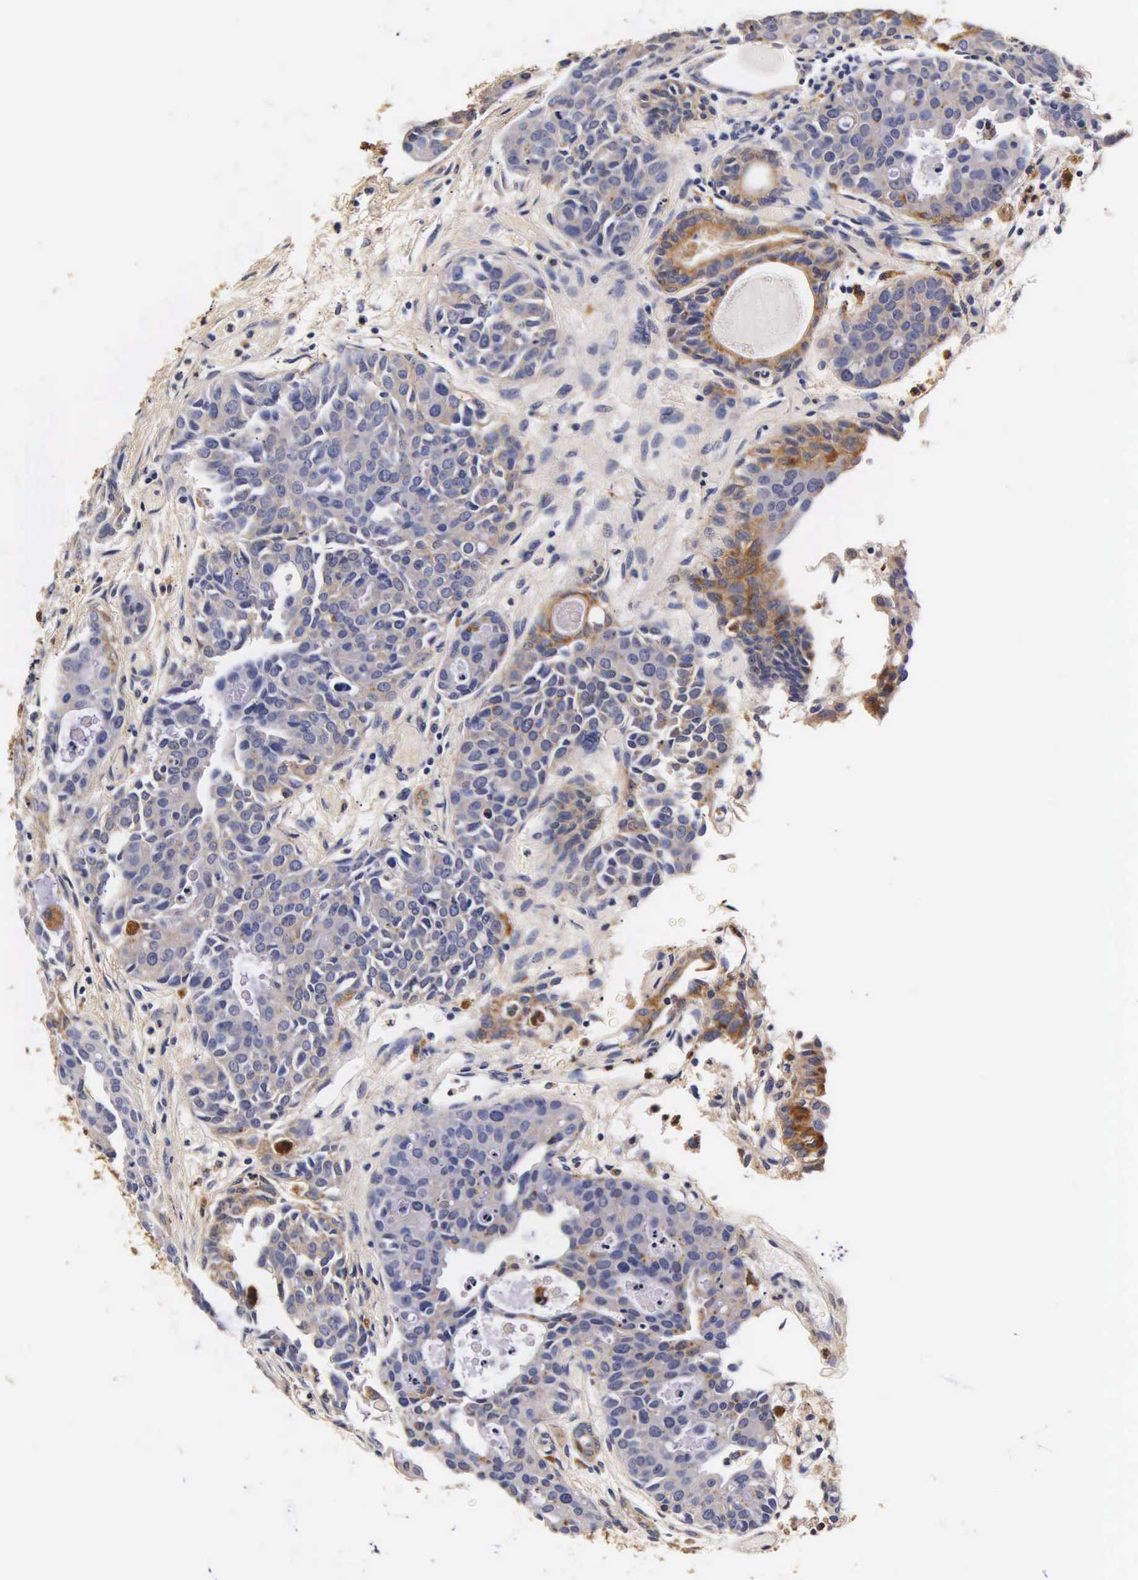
{"staining": {"intensity": "weak", "quantity": "<25%", "location": "cytoplasmic/membranous"}, "tissue": "urothelial cancer", "cell_type": "Tumor cells", "image_type": "cancer", "snomed": [{"axis": "morphology", "description": "Urothelial carcinoma, High grade"}, {"axis": "topography", "description": "Urinary bladder"}], "caption": "Immunohistochemical staining of urothelial cancer reveals no significant expression in tumor cells.", "gene": "CTSB", "patient": {"sex": "male", "age": 78}}